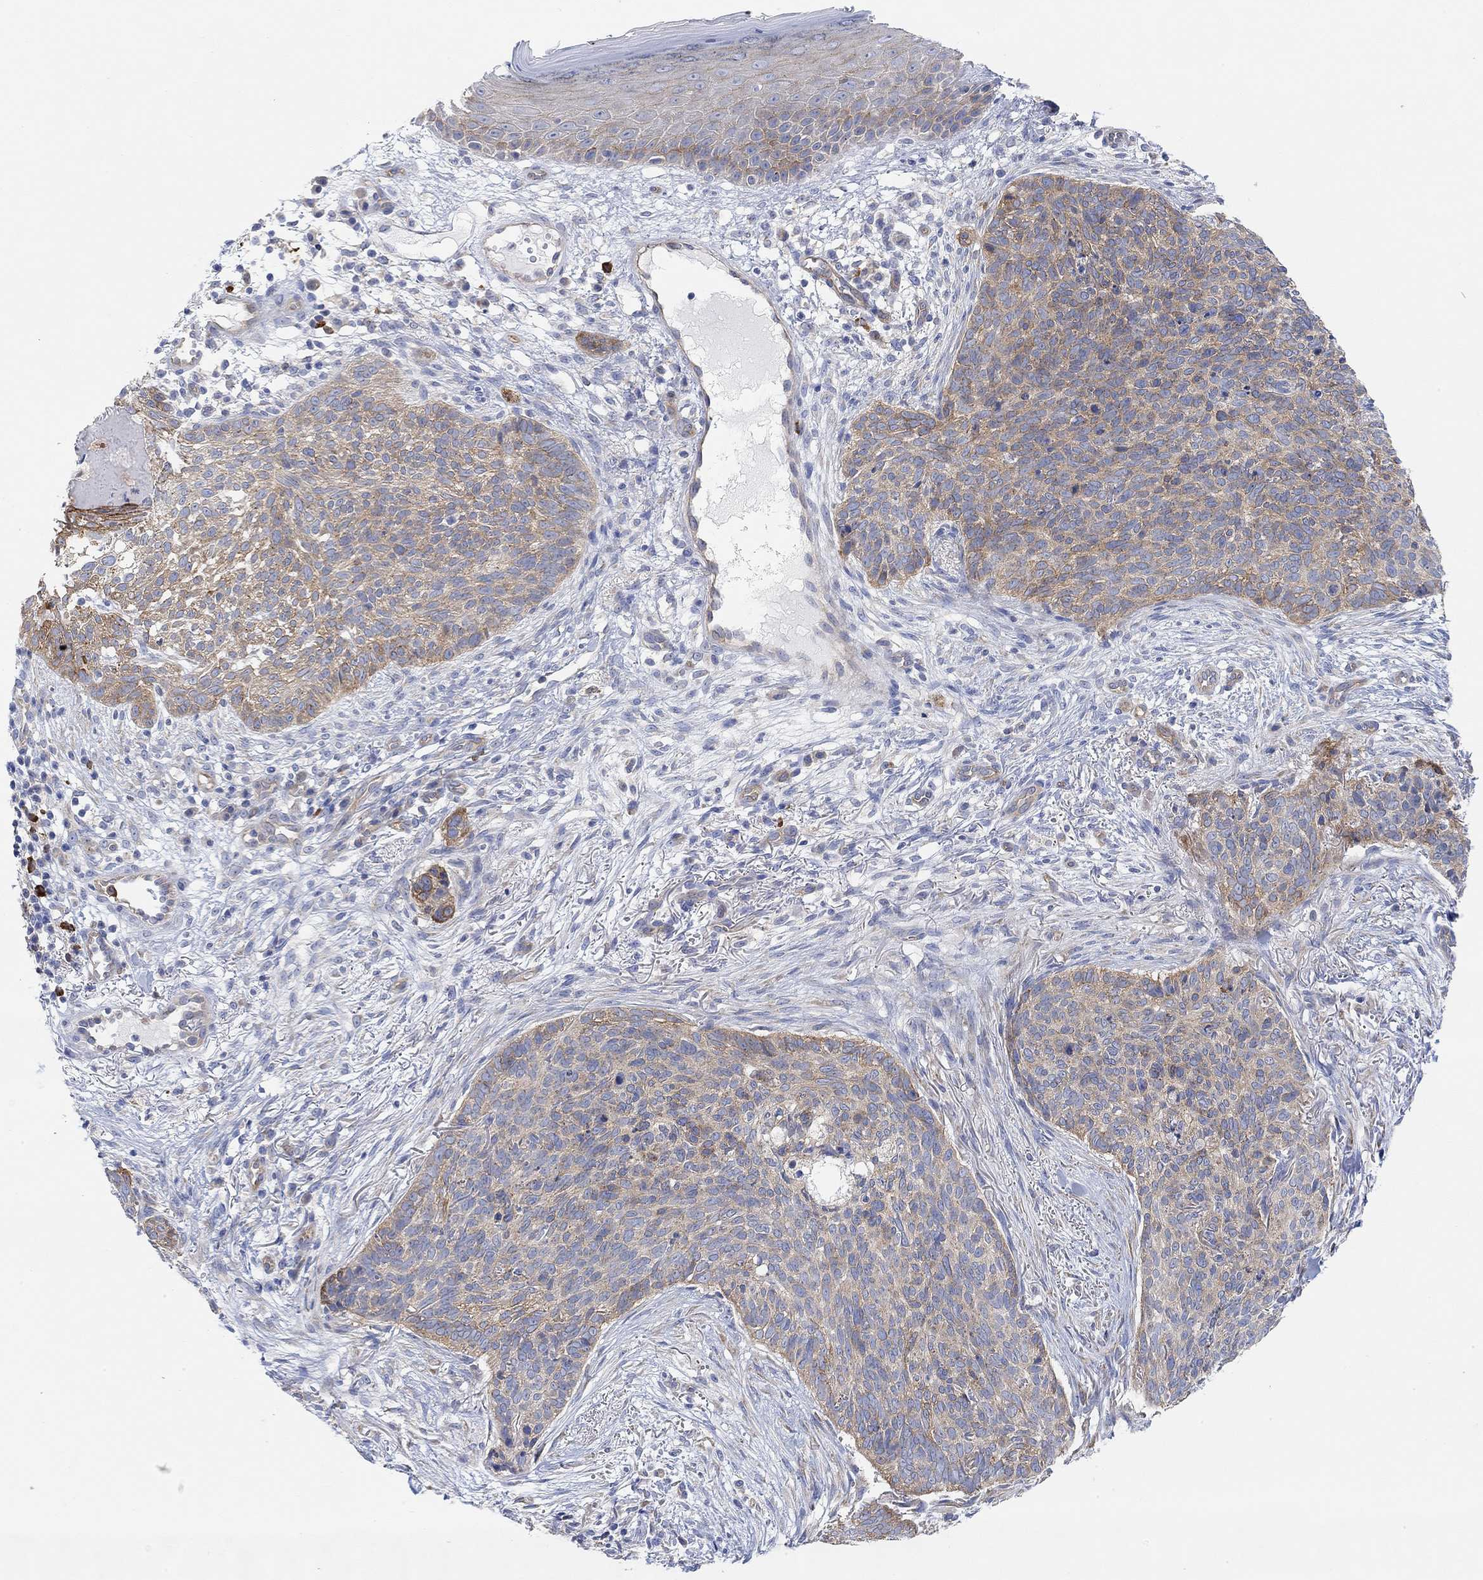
{"staining": {"intensity": "strong", "quantity": "<25%", "location": "cytoplasmic/membranous"}, "tissue": "skin cancer", "cell_type": "Tumor cells", "image_type": "cancer", "snomed": [{"axis": "morphology", "description": "Basal cell carcinoma"}, {"axis": "topography", "description": "Skin"}], "caption": "DAB immunohistochemical staining of human basal cell carcinoma (skin) demonstrates strong cytoplasmic/membranous protein positivity in about <25% of tumor cells.", "gene": "RGS1", "patient": {"sex": "male", "age": 64}}